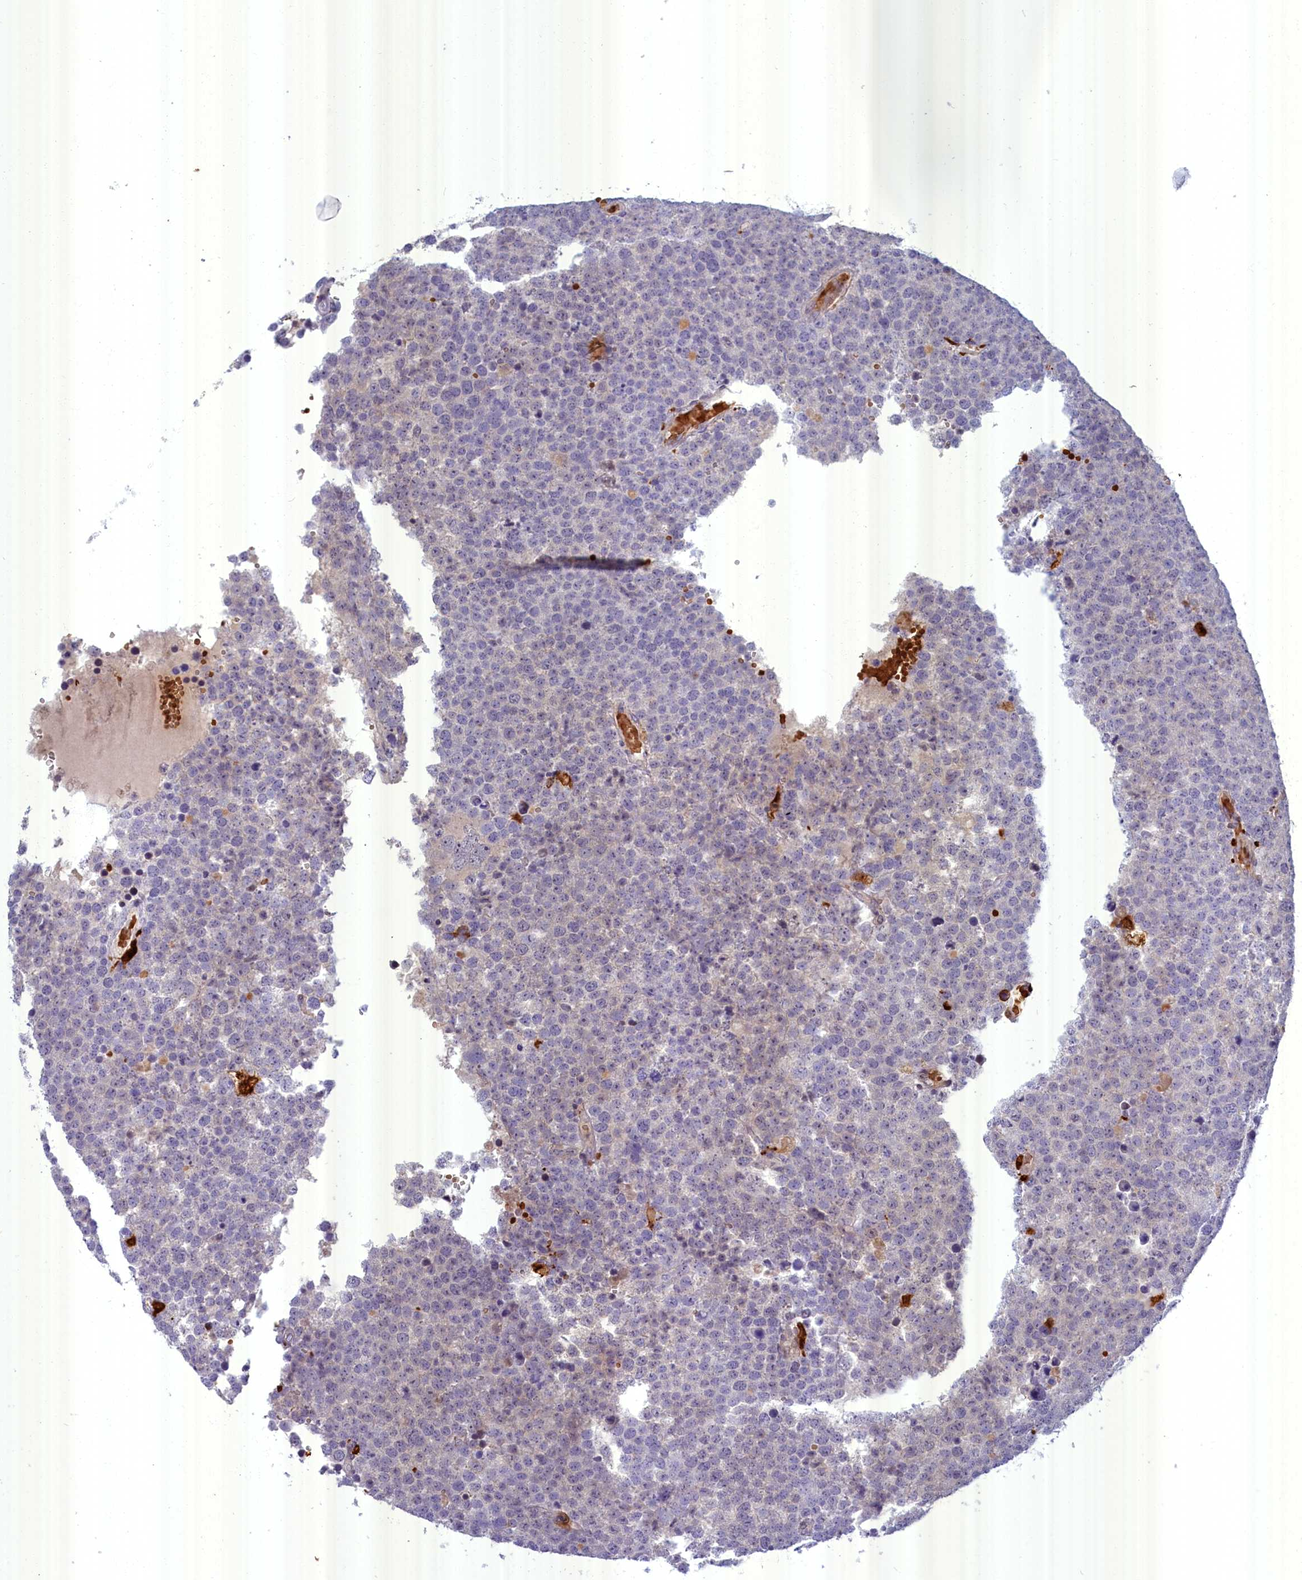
{"staining": {"intensity": "negative", "quantity": "none", "location": "none"}, "tissue": "testis cancer", "cell_type": "Tumor cells", "image_type": "cancer", "snomed": [{"axis": "morphology", "description": "Seminoma, NOS"}, {"axis": "topography", "description": "Testis"}], "caption": "There is no significant positivity in tumor cells of testis cancer.", "gene": "BLVRB", "patient": {"sex": "male", "age": 71}}